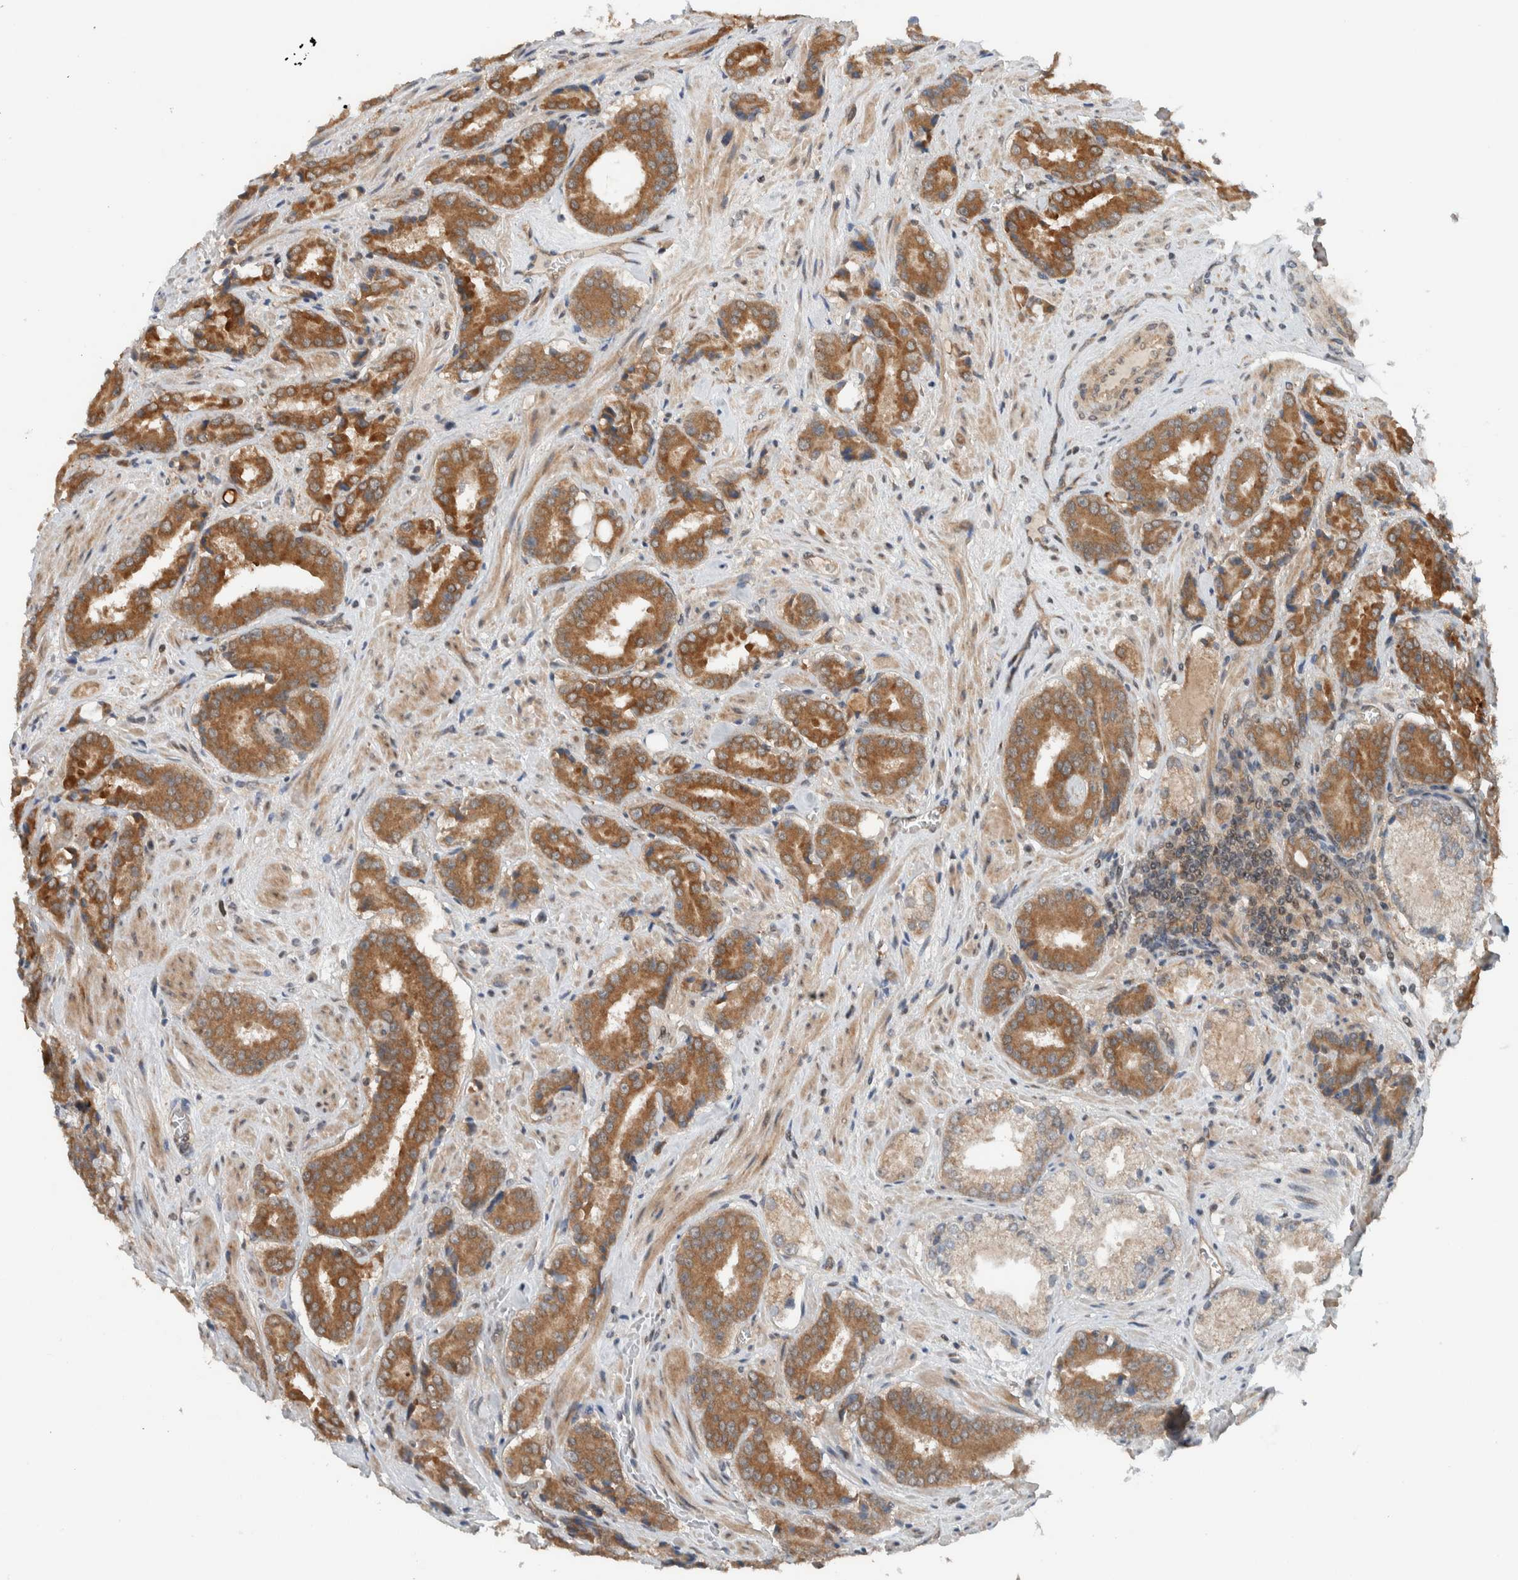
{"staining": {"intensity": "moderate", "quantity": ">75%", "location": "cytoplasmic/membranous"}, "tissue": "prostate cancer", "cell_type": "Tumor cells", "image_type": "cancer", "snomed": [{"axis": "morphology", "description": "Adenocarcinoma, High grade"}, {"axis": "topography", "description": "Prostate"}], "caption": "DAB (3,3'-diaminobenzidine) immunohistochemical staining of human prostate high-grade adenocarcinoma reveals moderate cytoplasmic/membranous protein positivity in about >75% of tumor cells.", "gene": "KLHL6", "patient": {"sex": "male", "age": 71}}